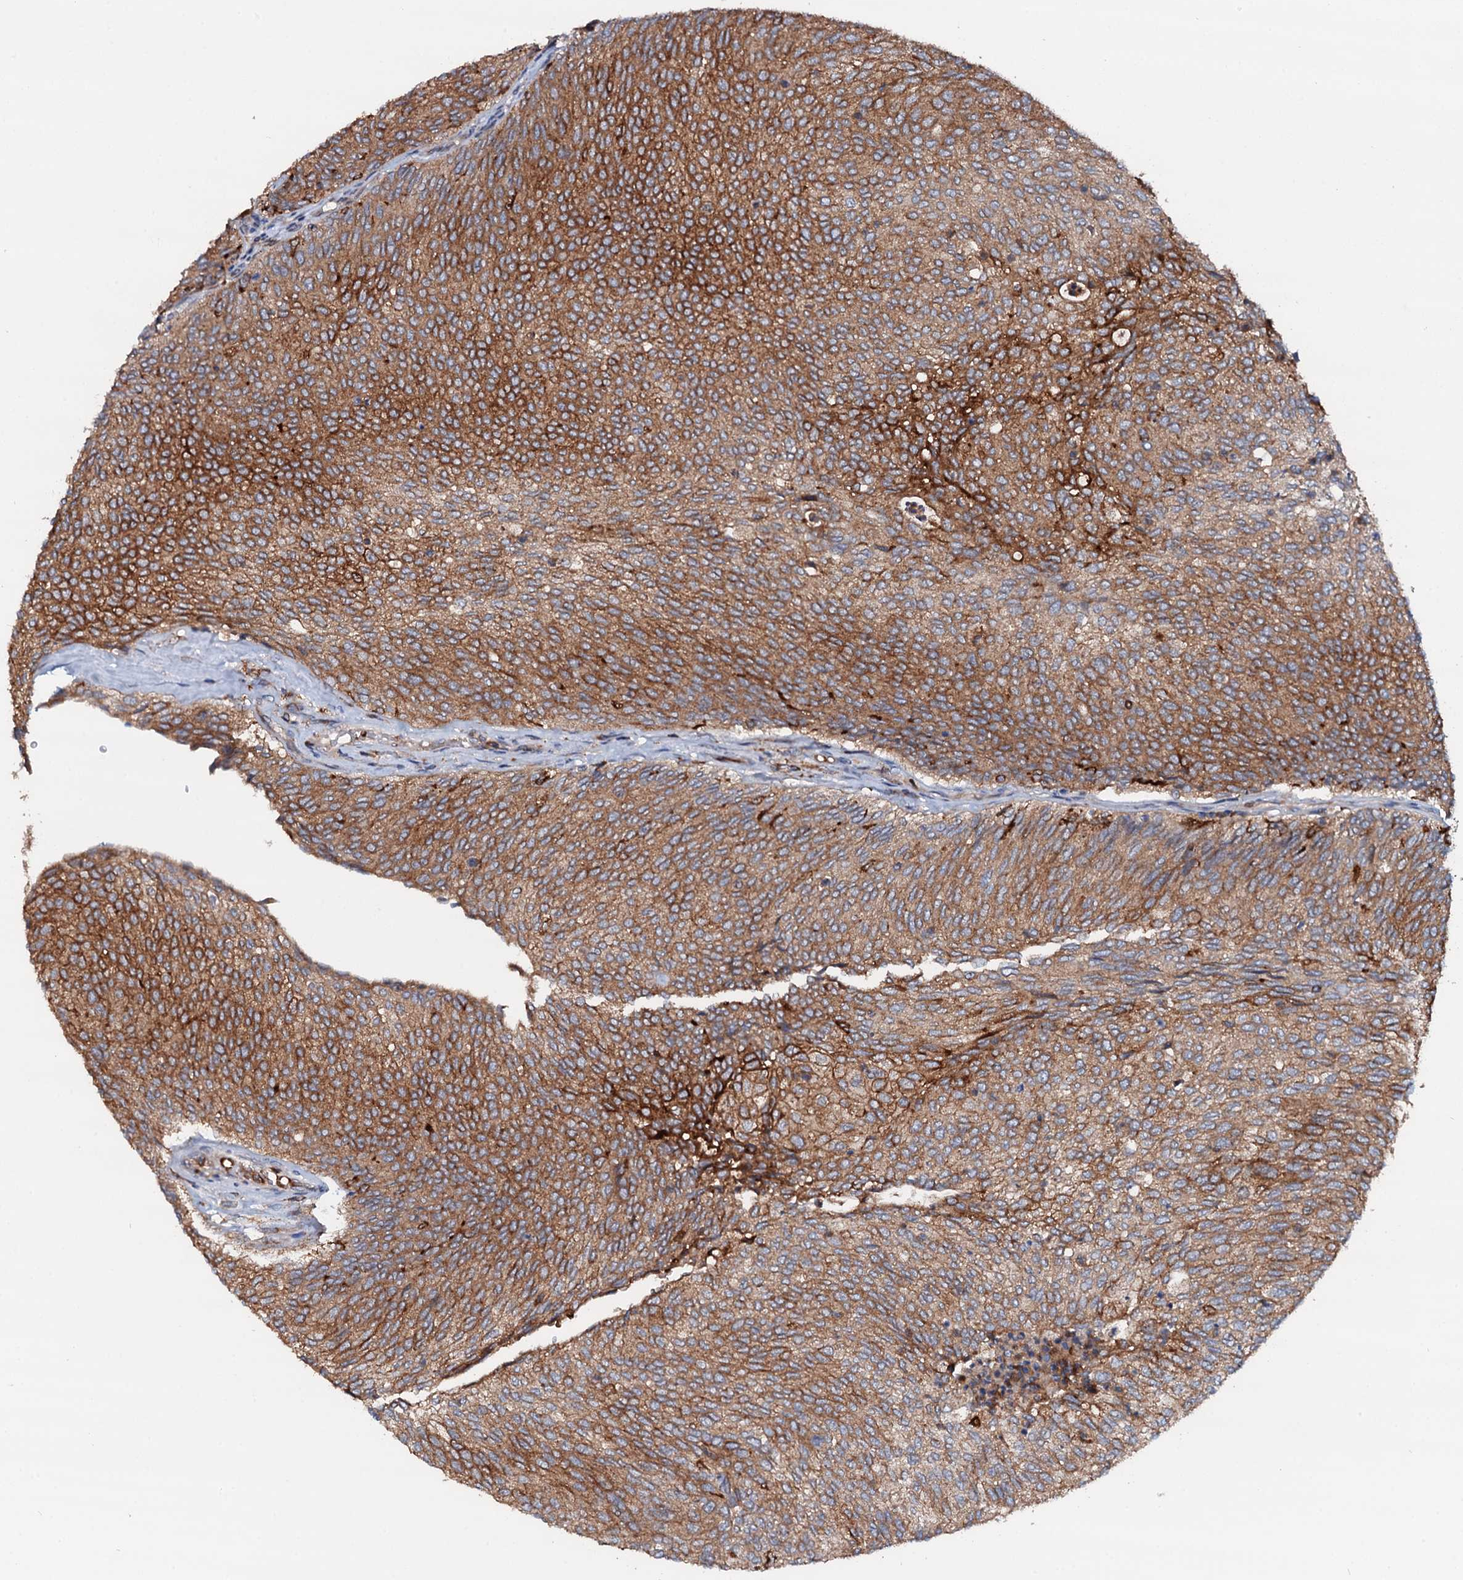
{"staining": {"intensity": "strong", "quantity": ">75%", "location": "cytoplasmic/membranous"}, "tissue": "urothelial cancer", "cell_type": "Tumor cells", "image_type": "cancer", "snomed": [{"axis": "morphology", "description": "Urothelial carcinoma, Low grade"}, {"axis": "topography", "description": "Urinary bladder"}], "caption": "Brown immunohistochemical staining in human urothelial cancer demonstrates strong cytoplasmic/membranous staining in about >75% of tumor cells.", "gene": "VAMP8", "patient": {"sex": "female", "age": 79}}